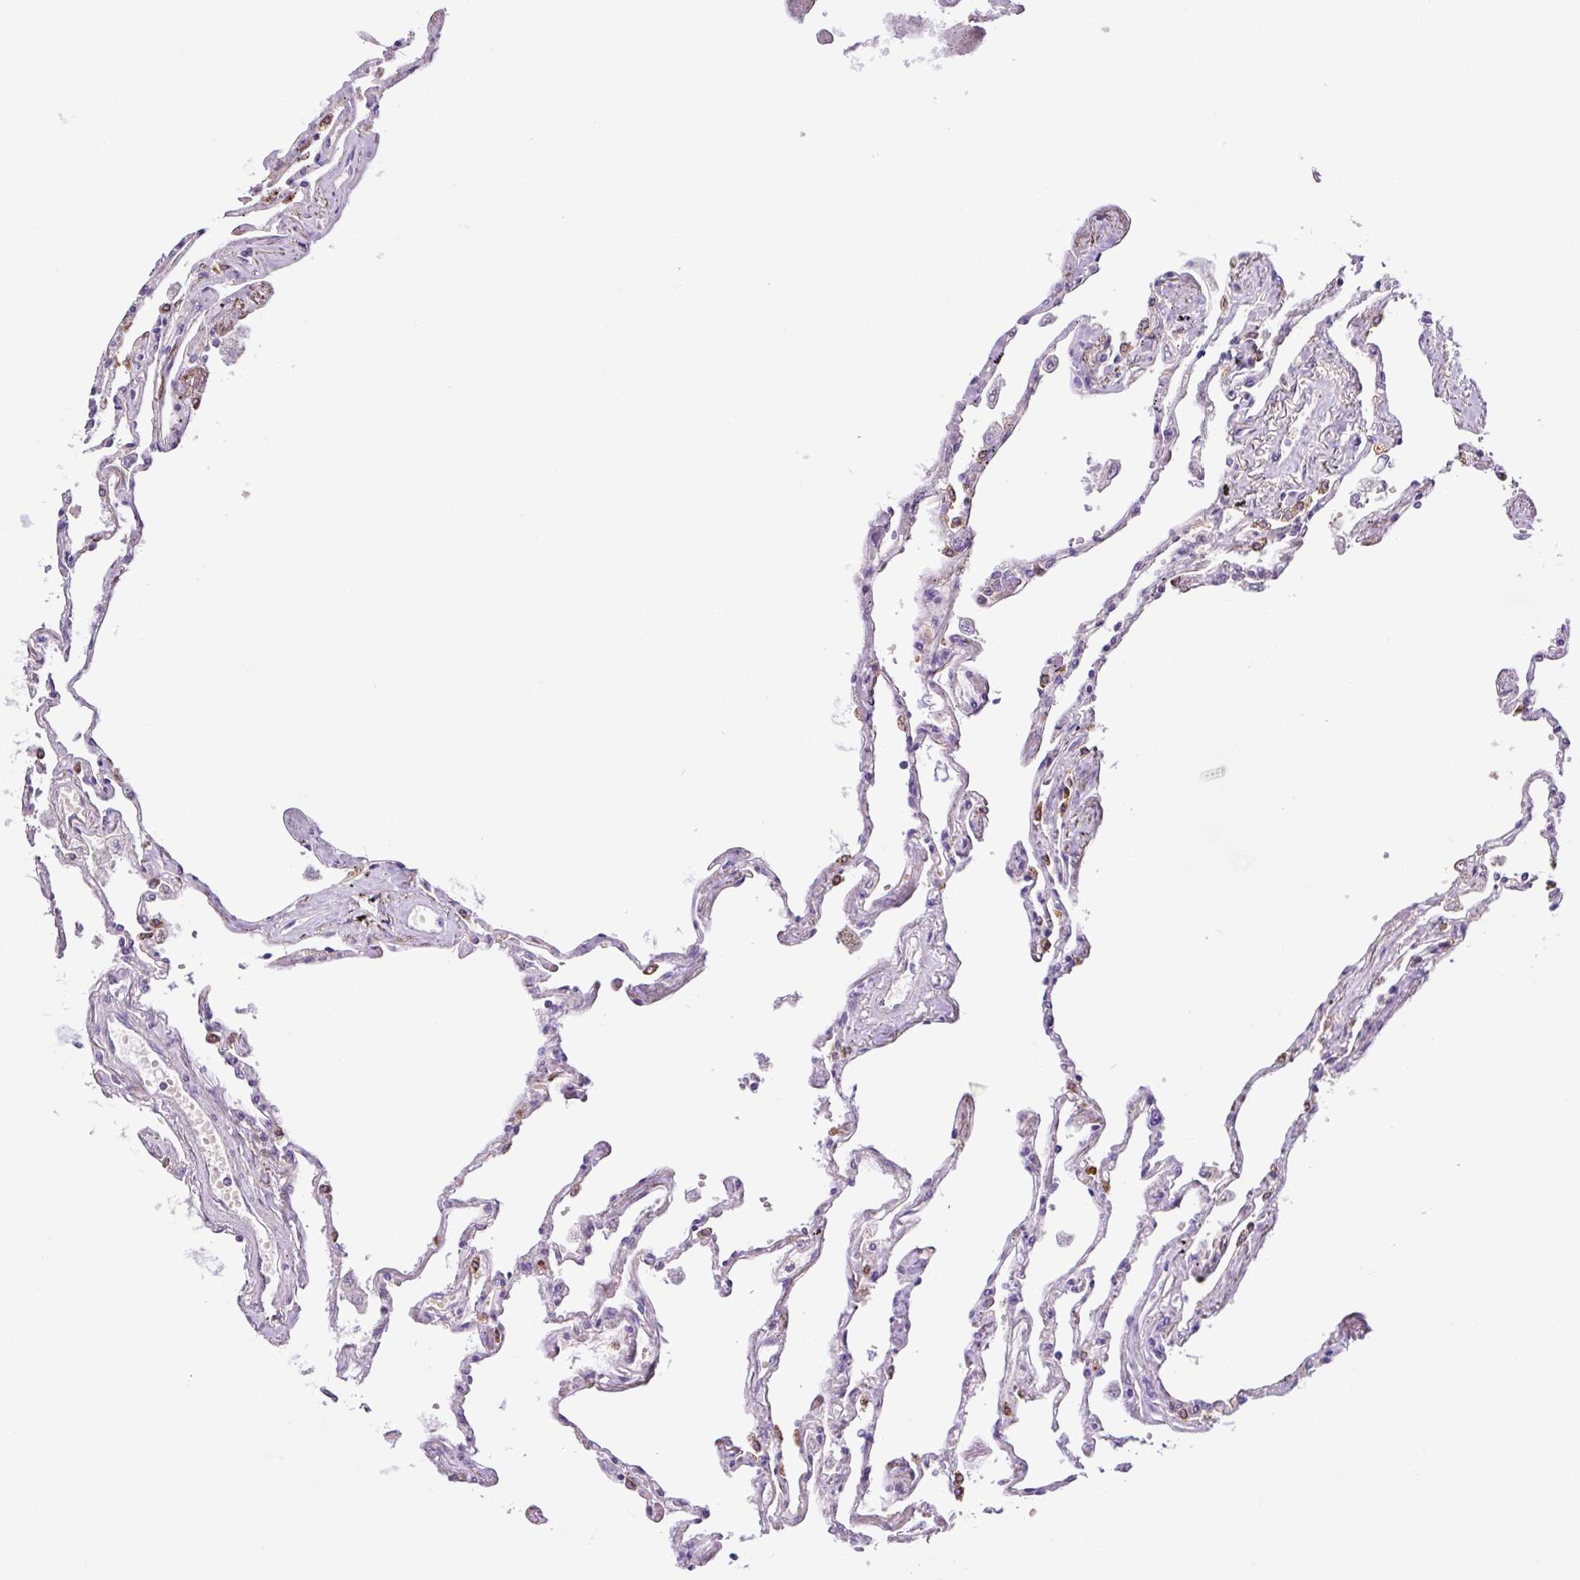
{"staining": {"intensity": "weak", "quantity": "25%-75%", "location": "cytoplasmic/membranous"}, "tissue": "lung", "cell_type": "Alveolar cells", "image_type": "normal", "snomed": [{"axis": "morphology", "description": "Normal tissue, NOS"}, {"axis": "topography", "description": "Lung"}], "caption": "Protein expression analysis of normal lung shows weak cytoplasmic/membranous staining in approximately 25%-75% of alveolar cells.", "gene": "TONSL", "patient": {"sex": "female", "age": 67}}